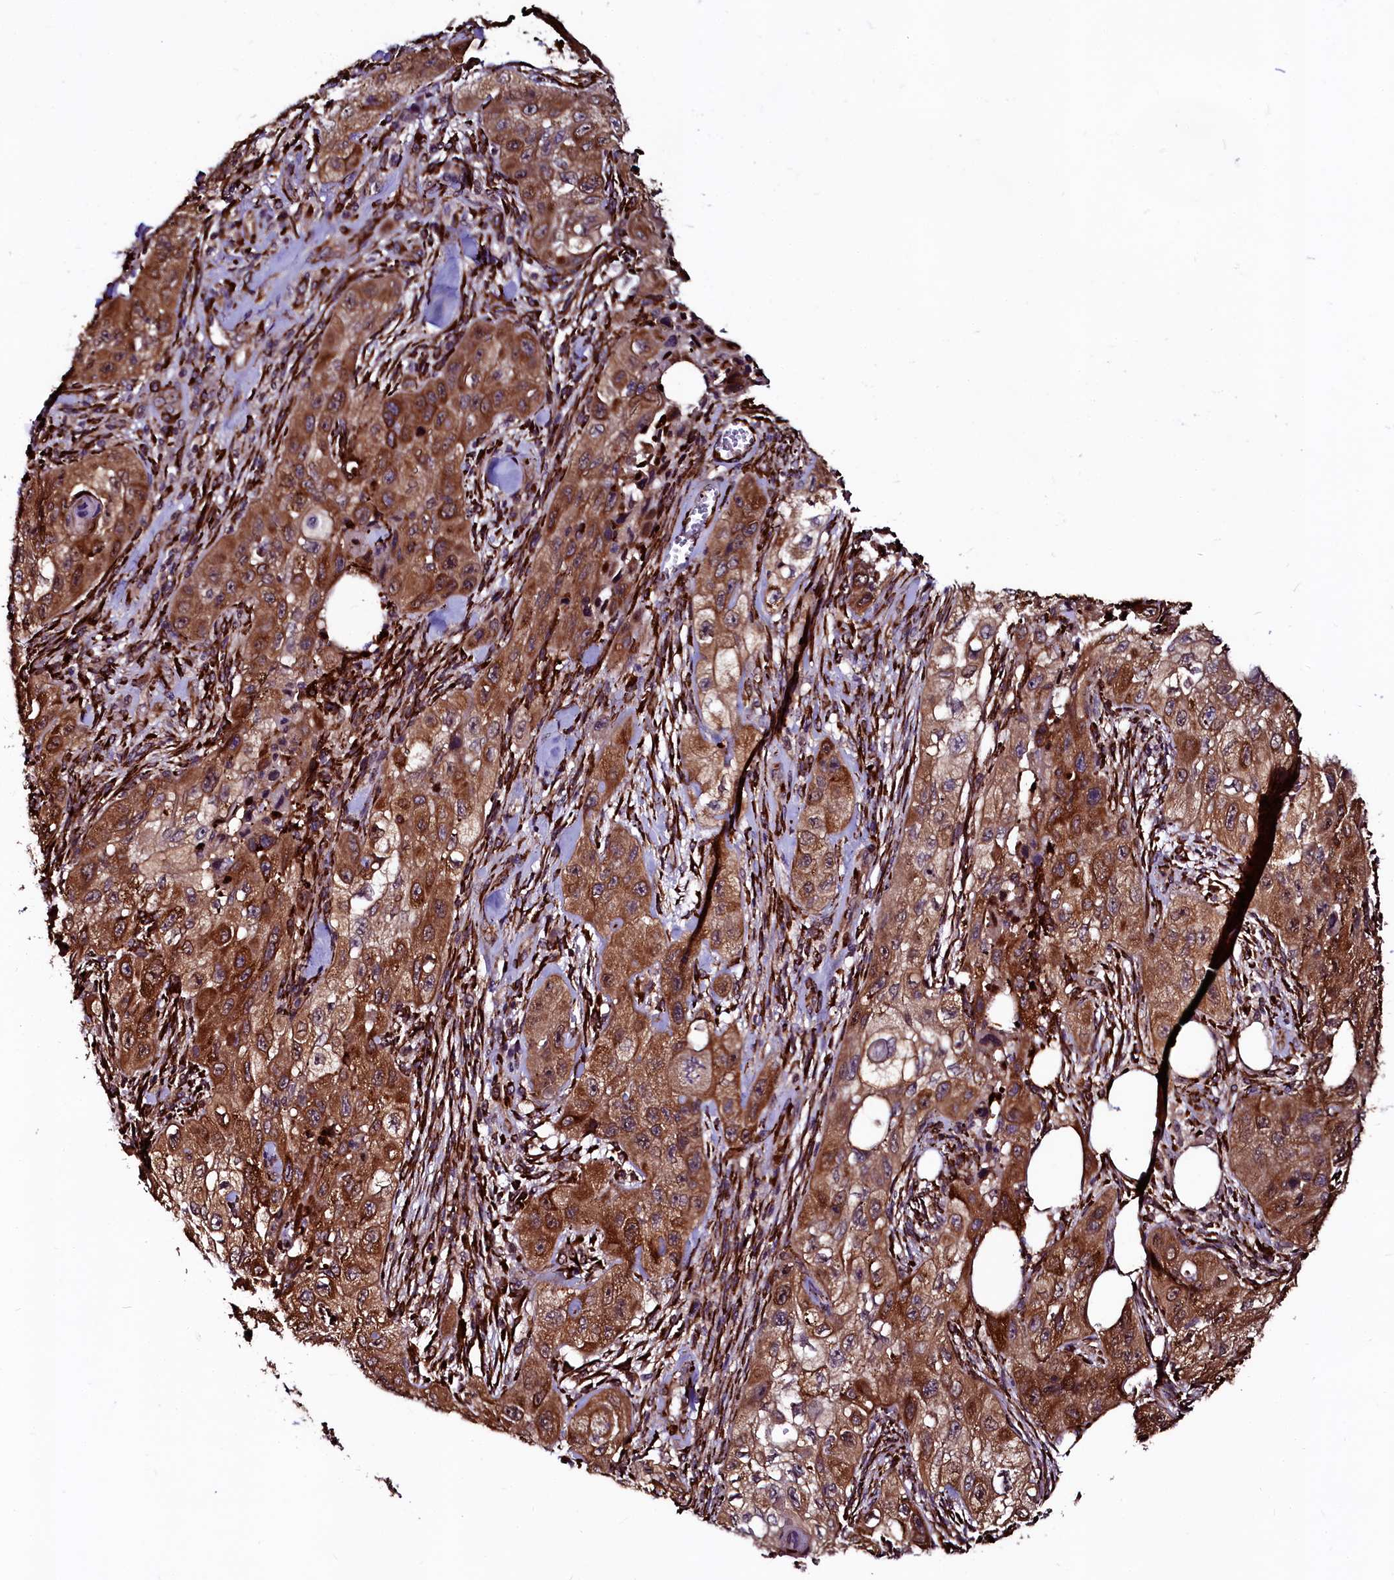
{"staining": {"intensity": "strong", "quantity": ">75%", "location": "cytoplasmic/membranous"}, "tissue": "skin cancer", "cell_type": "Tumor cells", "image_type": "cancer", "snomed": [{"axis": "morphology", "description": "Squamous cell carcinoma, NOS"}, {"axis": "topography", "description": "Skin"}, {"axis": "topography", "description": "Subcutis"}], "caption": "This is a photomicrograph of immunohistochemistry (IHC) staining of skin cancer (squamous cell carcinoma), which shows strong staining in the cytoplasmic/membranous of tumor cells.", "gene": "N4BP1", "patient": {"sex": "male", "age": 73}}